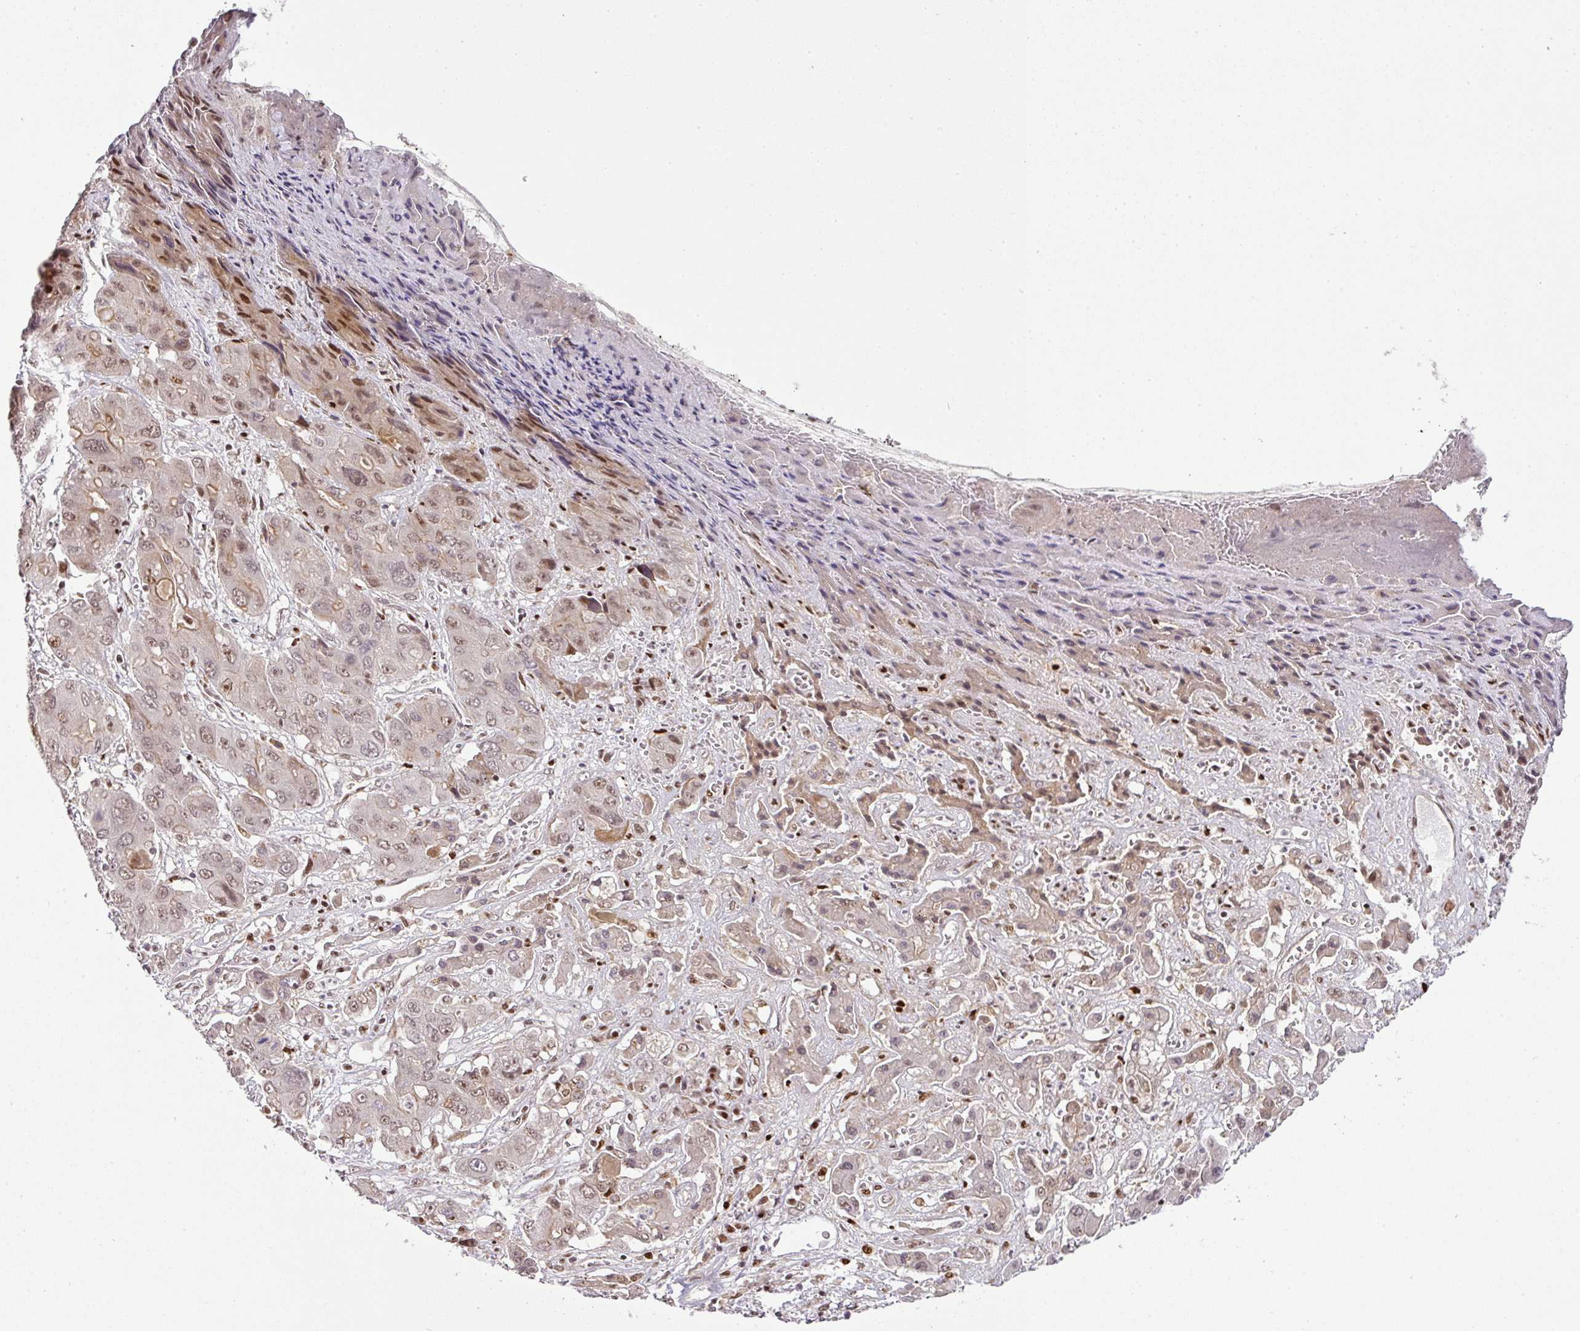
{"staining": {"intensity": "moderate", "quantity": ">75%", "location": "nuclear"}, "tissue": "liver cancer", "cell_type": "Tumor cells", "image_type": "cancer", "snomed": [{"axis": "morphology", "description": "Cholangiocarcinoma"}, {"axis": "topography", "description": "Liver"}], "caption": "Immunohistochemistry (DAB) staining of liver cancer demonstrates moderate nuclear protein staining in approximately >75% of tumor cells. The staining was performed using DAB (3,3'-diaminobenzidine), with brown indicating positive protein expression. Nuclei are stained blue with hematoxylin.", "gene": "MYSM1", "patient": {"sex": "male", "age": 67}}